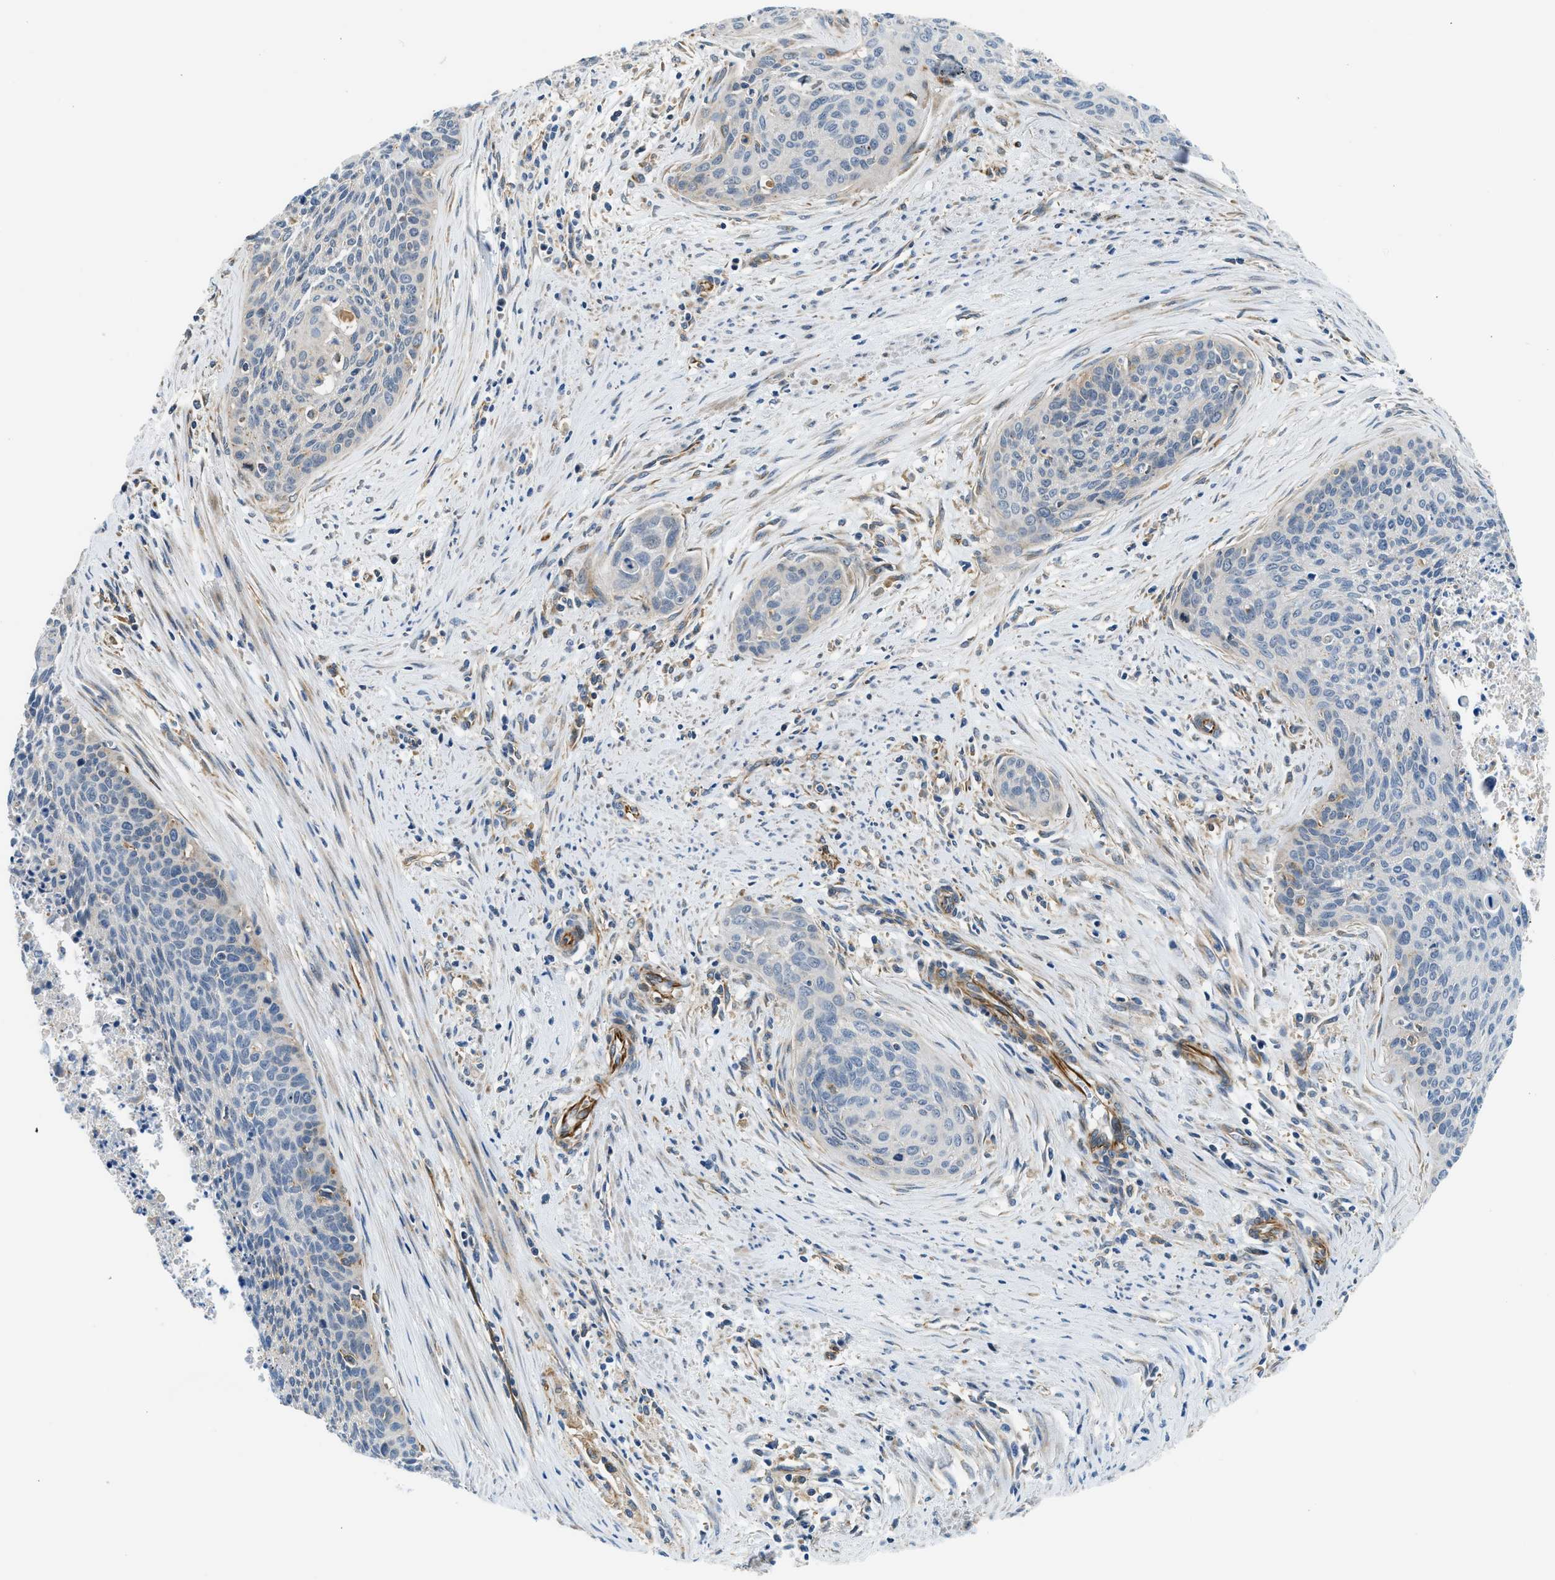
{"staining": {"intensity": "weak", "quantity": "<25%", "location": "cytoplasmic/membranous"}, "tissue": "cervical cancer", "cell_type": "Tumor cells", "image_type": "cancer", "snomed": [{"axis": "morphology", "description": "Squamous cell carcinoma, NOS"}, {"axis": "topography", "description": "Cervix"}], "caption": "Immunohistochemical staining of squamous cell carcinoma (cervical) exhibits no significant positivity in tumor cells. (DAB IHC with hematoxylin counter stain).", "gene": "LPIN2", "patient": {"sex": "female", "age": 55}}